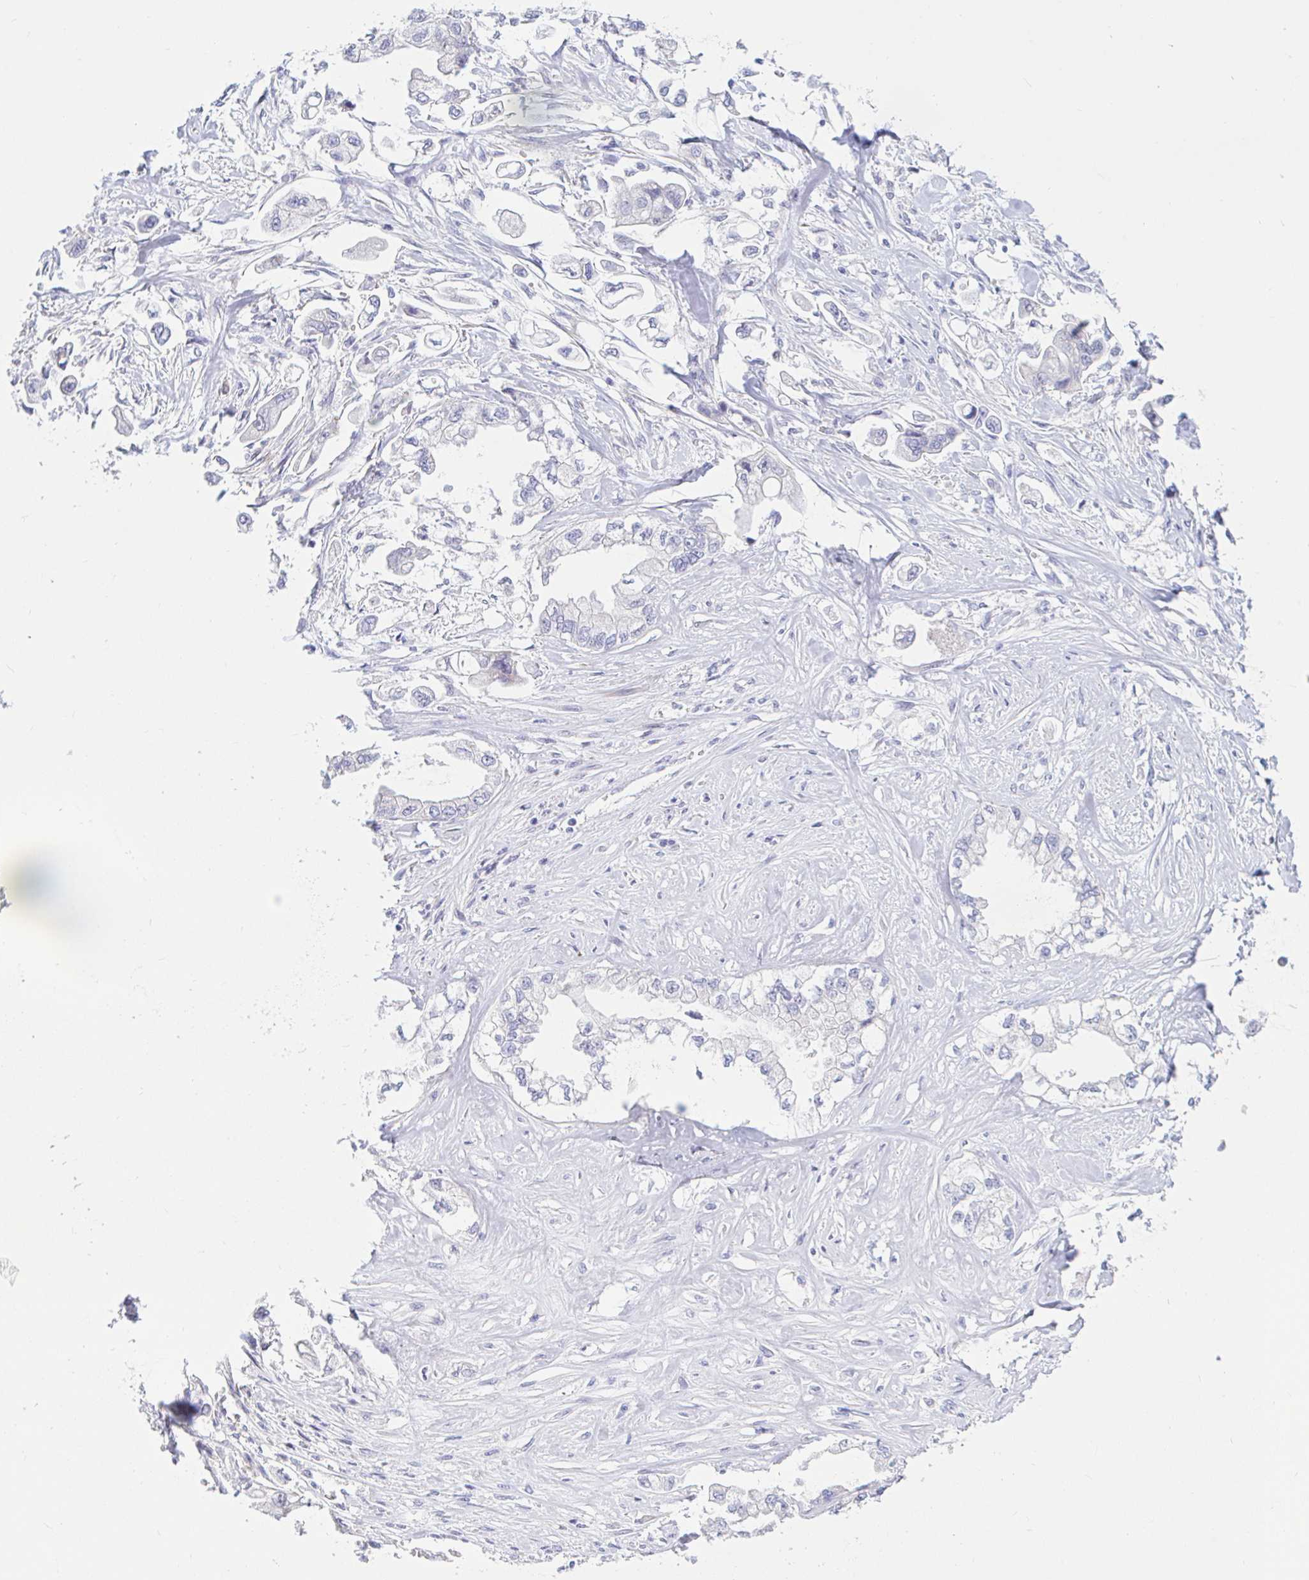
{"staining": {"intensity": "negative", "quantity": "none", "location": "none"}, "tissue": "stomach cancer", "cell_type": "Tumor cells", "image_type": "cancer", "snomed": [{"axis": "morphology", "description": "Adenocarcinoma, NOS"}, {"axis": "topography", "description": "Stomach"}], "caption": "IHC micrograph of neoplastic tissue: stomach cancer stained with DAB displays no significant protein staining in tumor cells.", "gene": "NBPF3", "patient": {"sex": "male", "age": 62}}